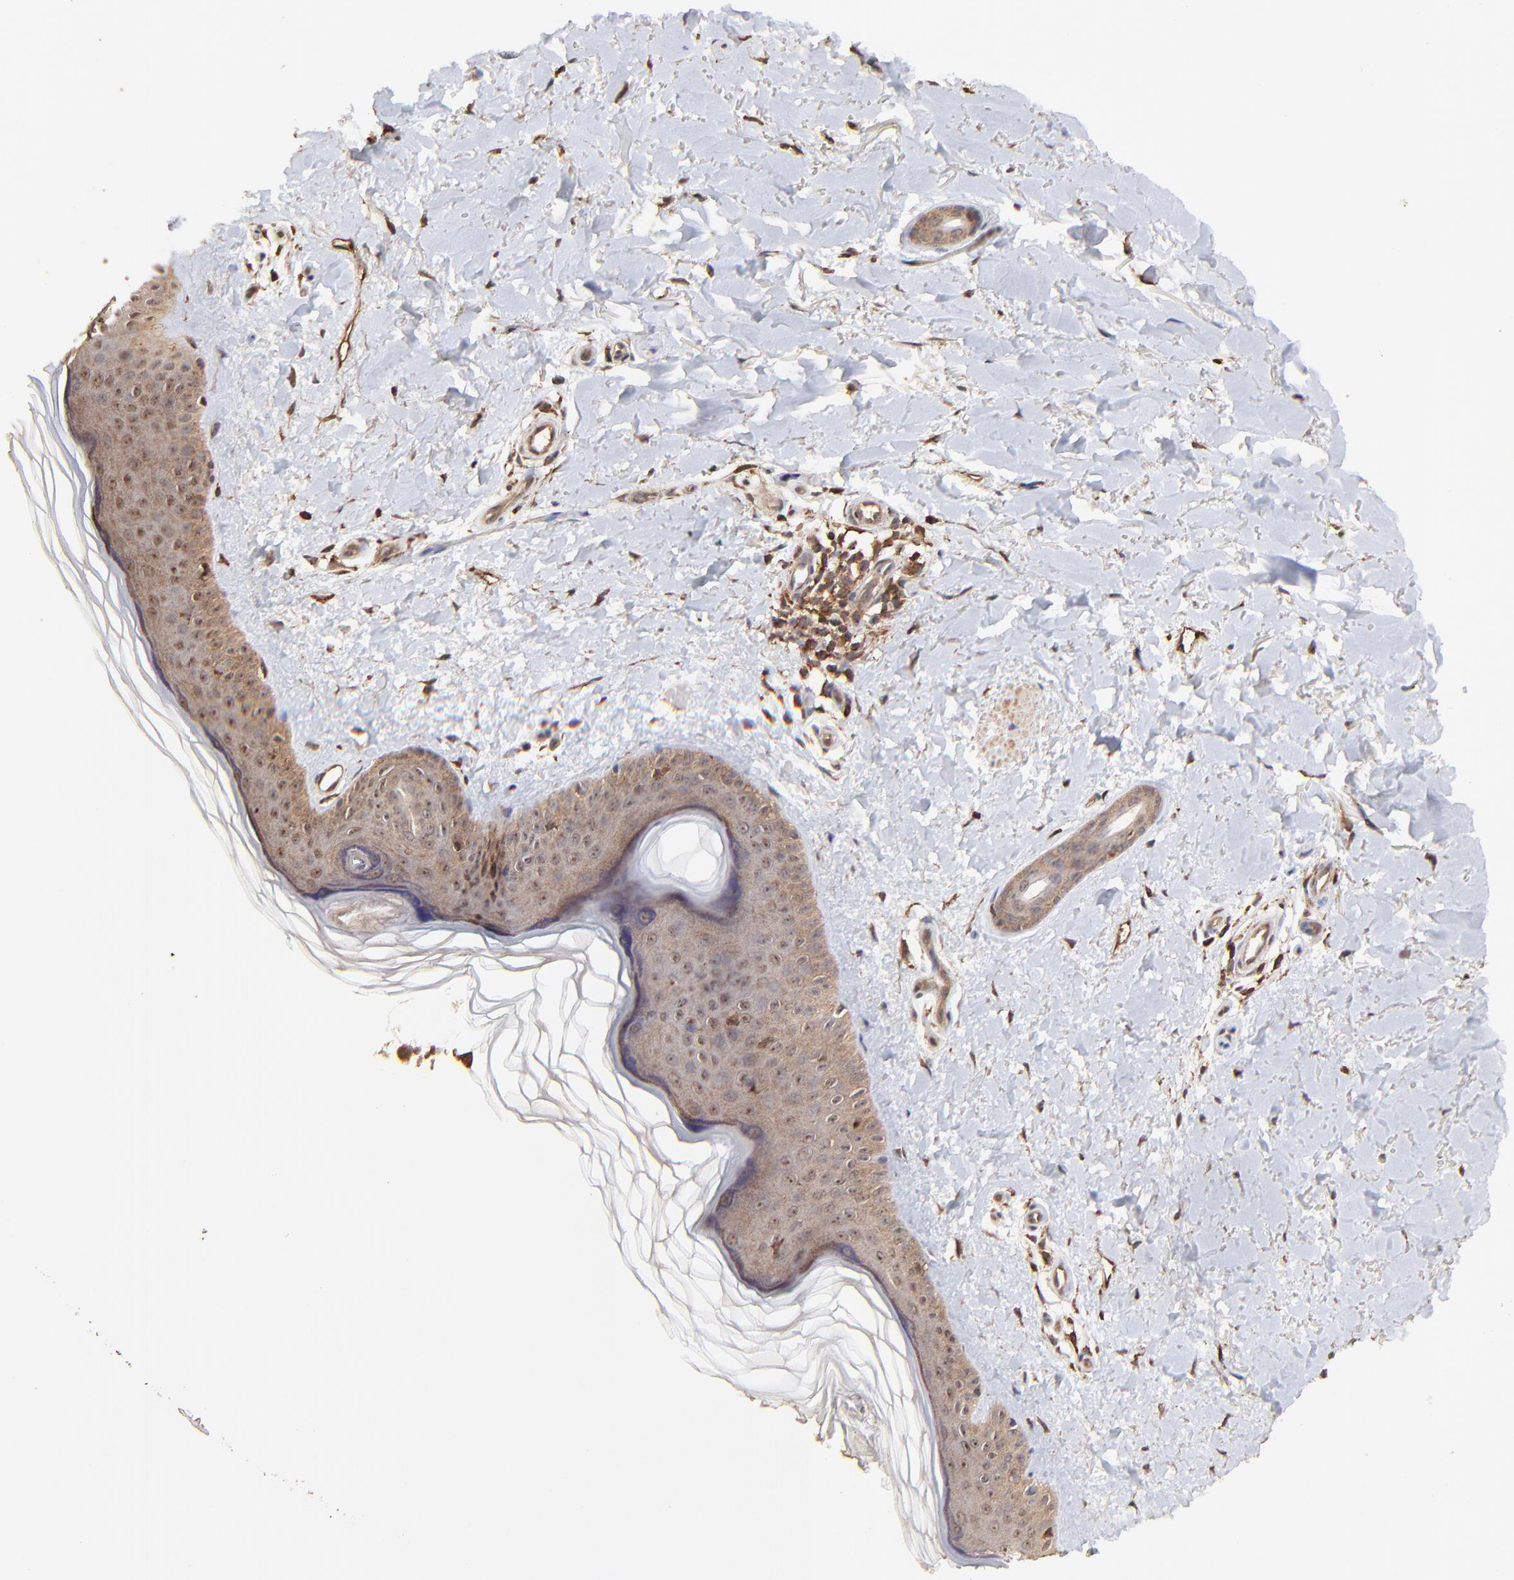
{"staining": {"intensity": "moderate", "quantity": ">75%", "location": "cytoplasmic/membranous"}, "tissue": "skin", "cell_type": "Fibroblasts", "image_type": "normal", "snomed": [{"axis": "morphology", "description": "Normal tissue, NOS"}, {"axis": "topography", "description": "Skin"}], "caption": "IHC of unremarkable human skin exhibits medium levels of moderate cytoplasmic/membranous staining in approximately >75% of fibroblasts.", "gene": "STON2", "patient": {"sex": "female", "age": 19}}